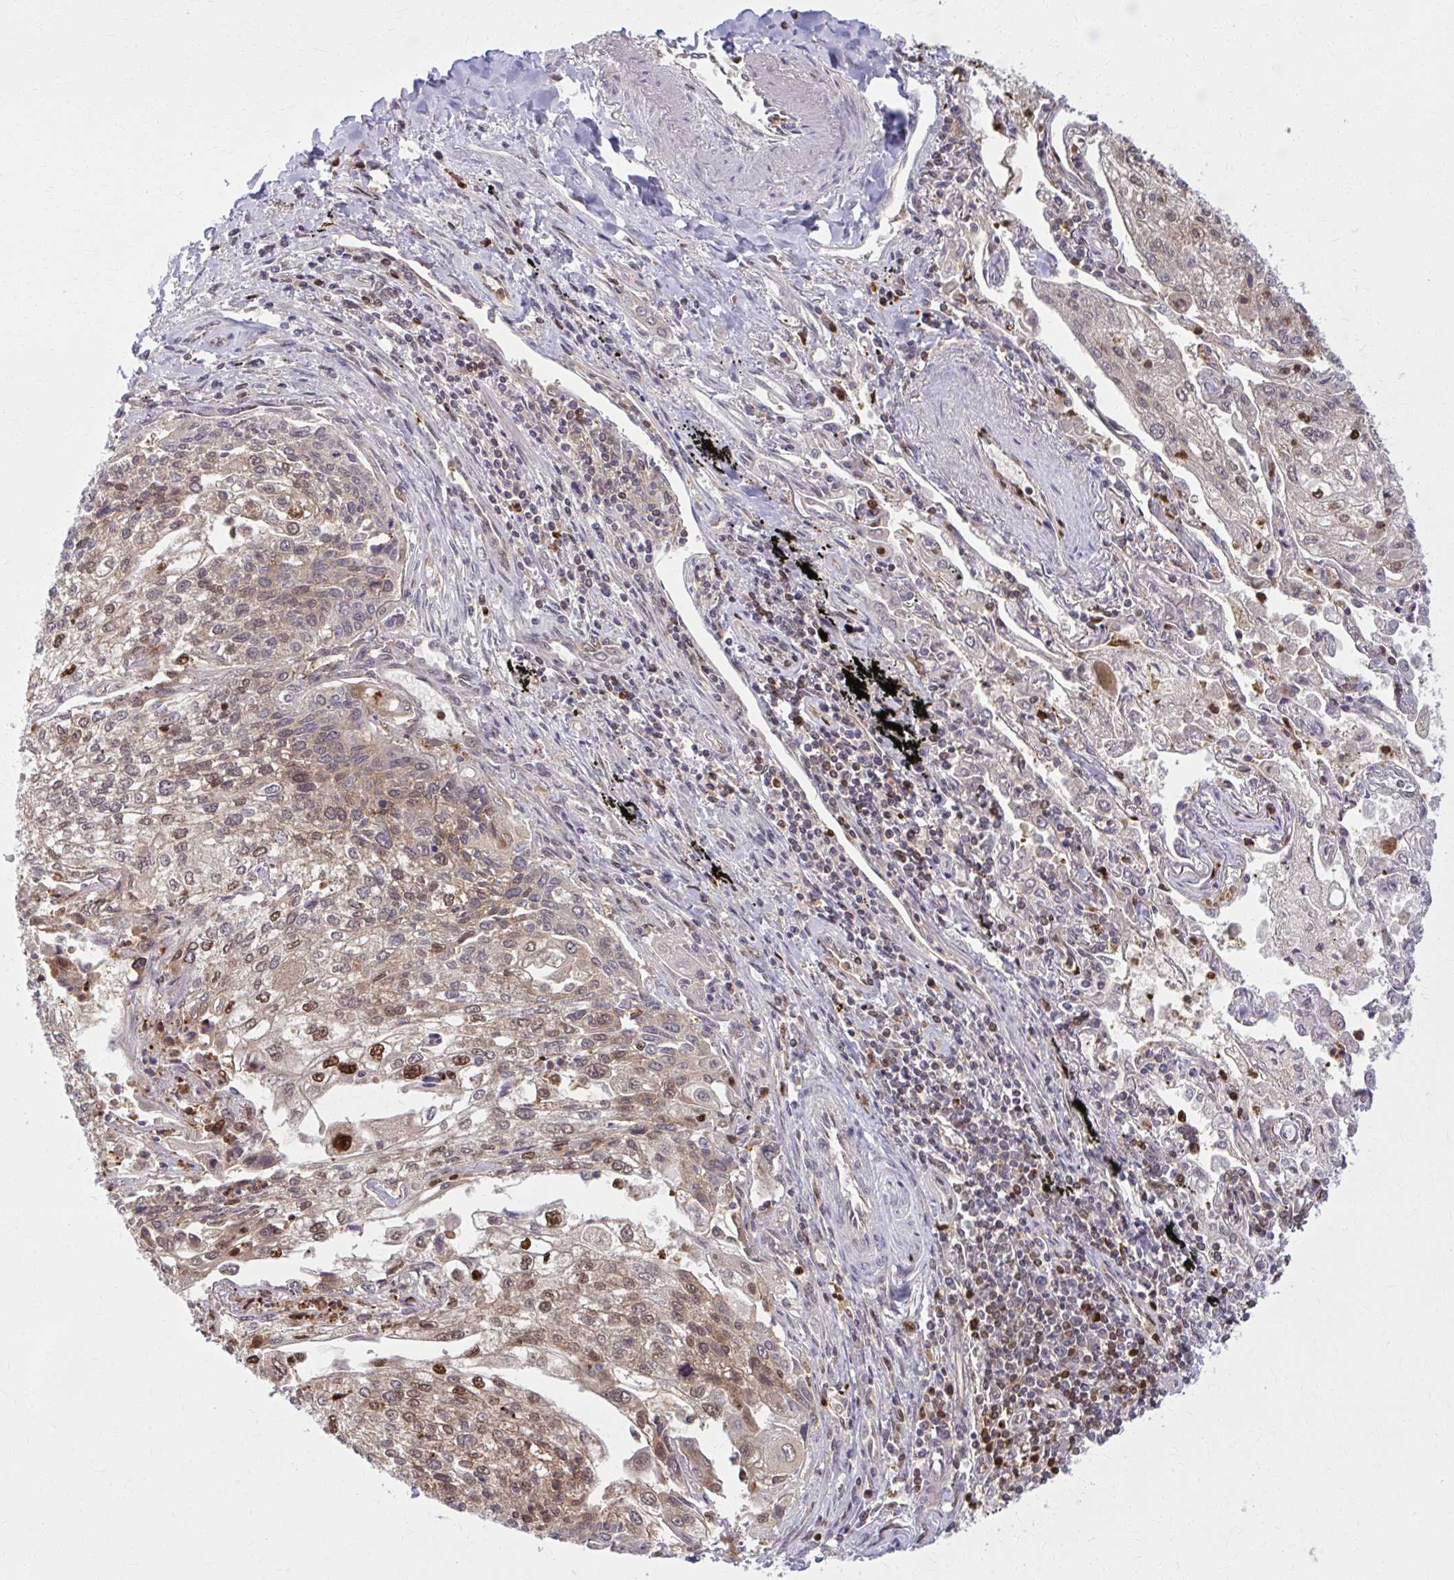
{"staining": {"intensity": "strong", "quantity": "25%-75%", "location": "cytoplasmic/membranous,nuclear"}, "tissue": "lung cancer", "cell_type": "Tumor cells", "image_type": "cancer", "snomed": [{"axis": "morphology", "description": "Squamous cell carcinoma, NOS"}, {"axis": "topography", "description": "Lung"}], "caption": "An image showing strong cytoplasmic/membranous and nuclear positivity in approximately 25%-75% of tumor cells in lung cancer (squamous cell carcinoma), as visualized by brown immunohistochemical staining.", "gene": "ZNF559", "patient": {"sex": "male", "age": 74}}